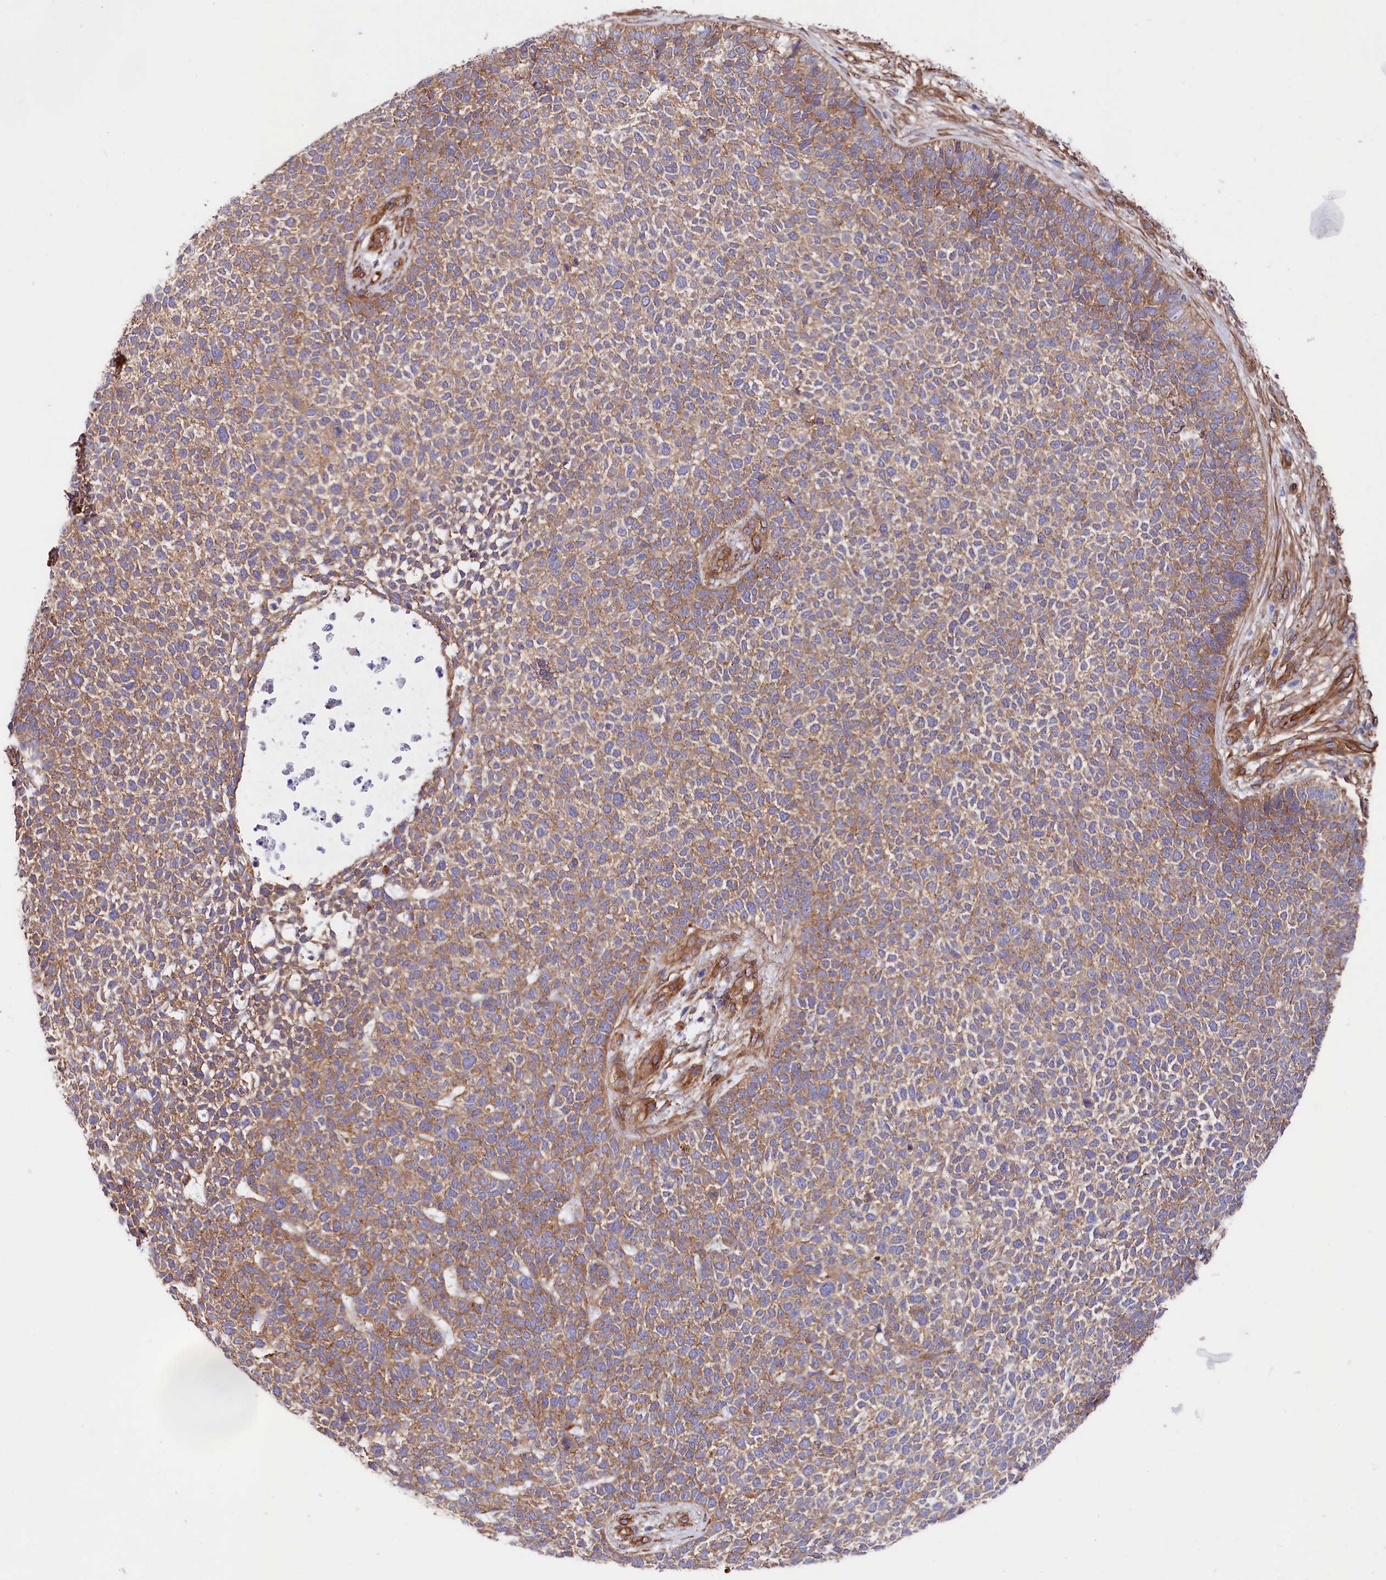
{"staining": {"intensity": "moderate", "quantity": ">75%", "location": "cytoplasmic/membranous"}, "tissue": "skin cancer", "cell_type": "Tumor cells", "image_type": "cancer", "snomed": [{"axis": "morphology", "description": "Basal cell carcinoma"}, {"axis": "topography", "description": "Skin"}], "caption": "Human basal cell carcinoma (skin) stained with a brown dye reveals moderate cytoplasmic/membranous positive expression in approximately >75% of tumor cells.", "gene": "TNKS1BP1", "patient": {"sex": "female", "age": 84}}